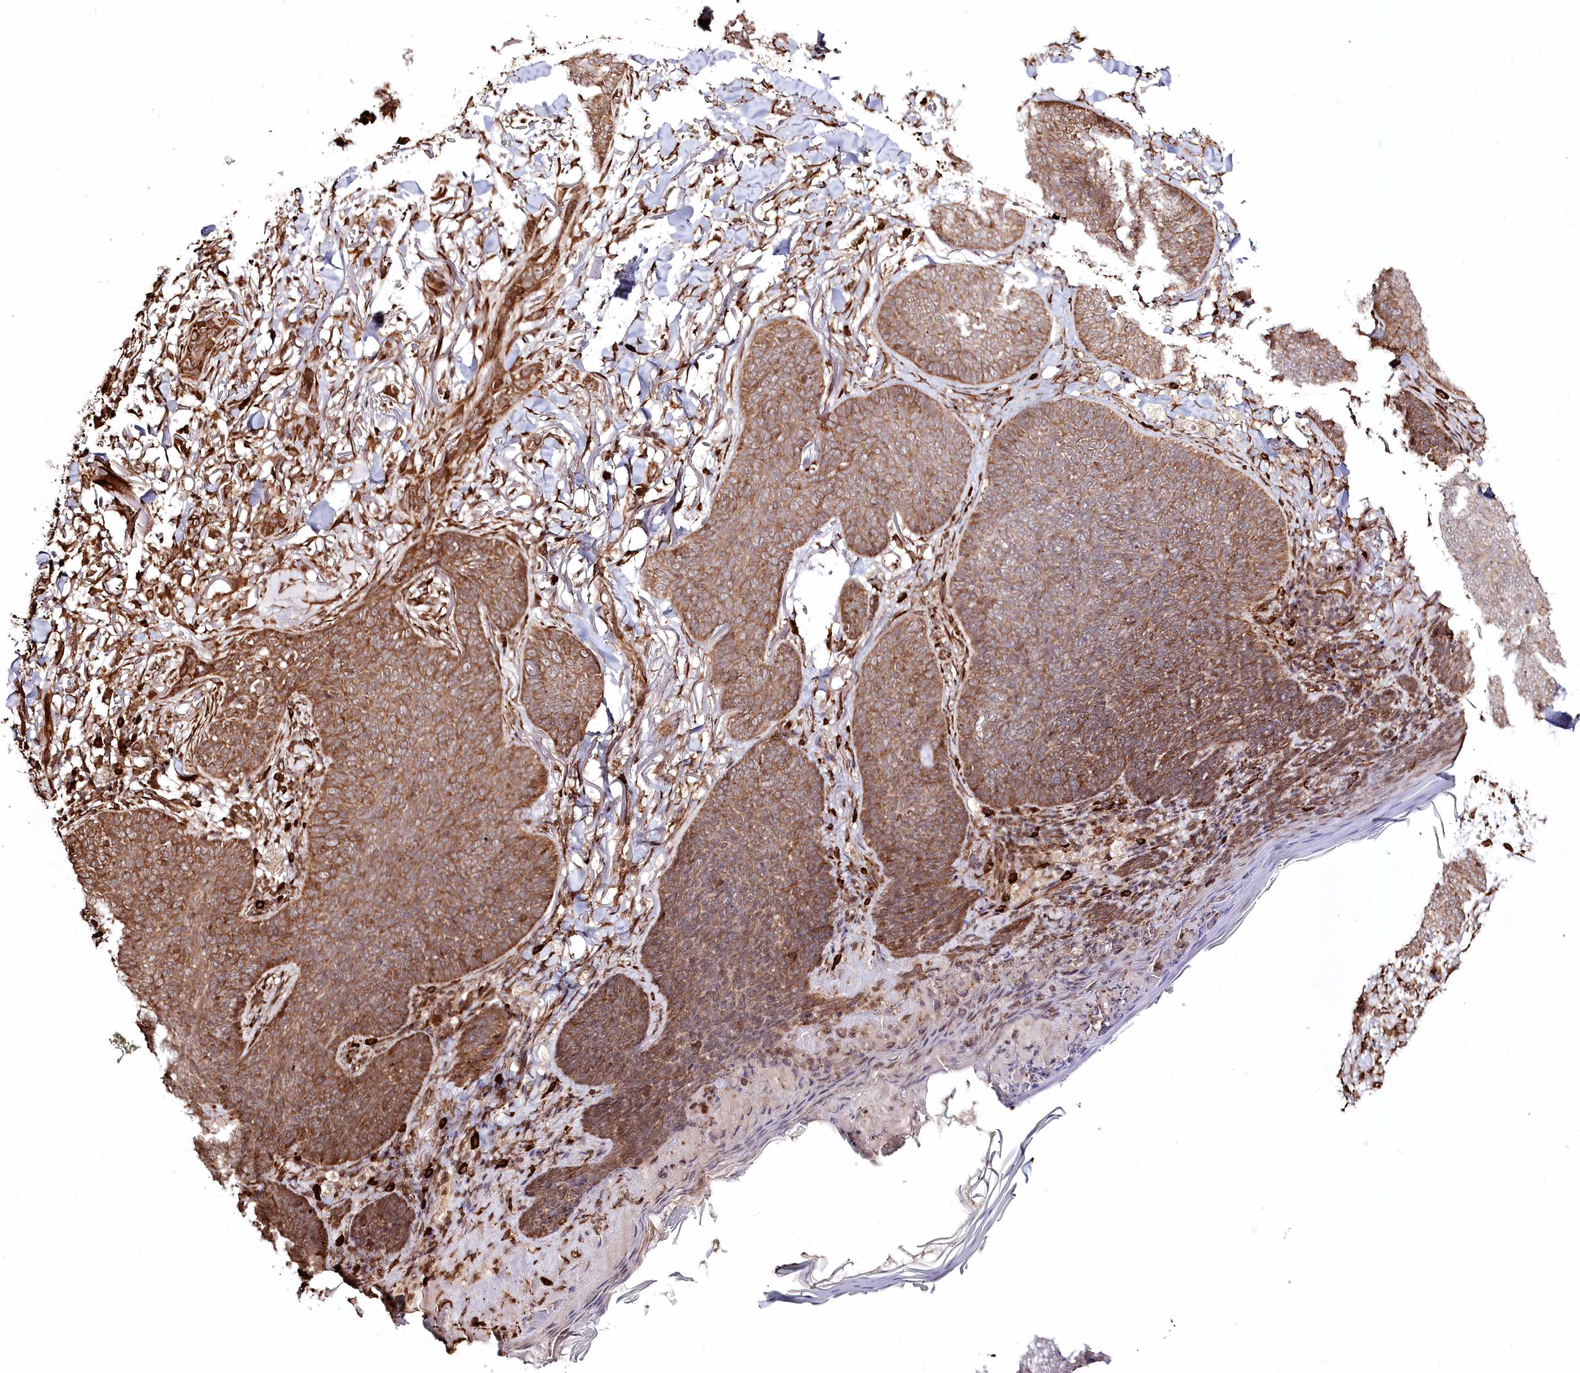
{"staining": {"intensity": "moderate", "quantity": ">75%", "location": "cytoplasmic/membranous"}, "tissue": "skin cancer", "cell_type": "Tumor cells", "image_type": "cancer", "snomed": [{"axis": "morphology", "description": "Basal cell carcinoma"}, {"axis": "topography", "description": "Skin"}], "caption": "An immunohistochemistry photomicrograph of tumor tissue is shown. Protein staining in brown labels moderate cytoplasmic/membranous positivity in skin basal cell carcinoma within tumor cells.", "gene": "FAM13A", "patient": {"sex": "male", "age": 85}}